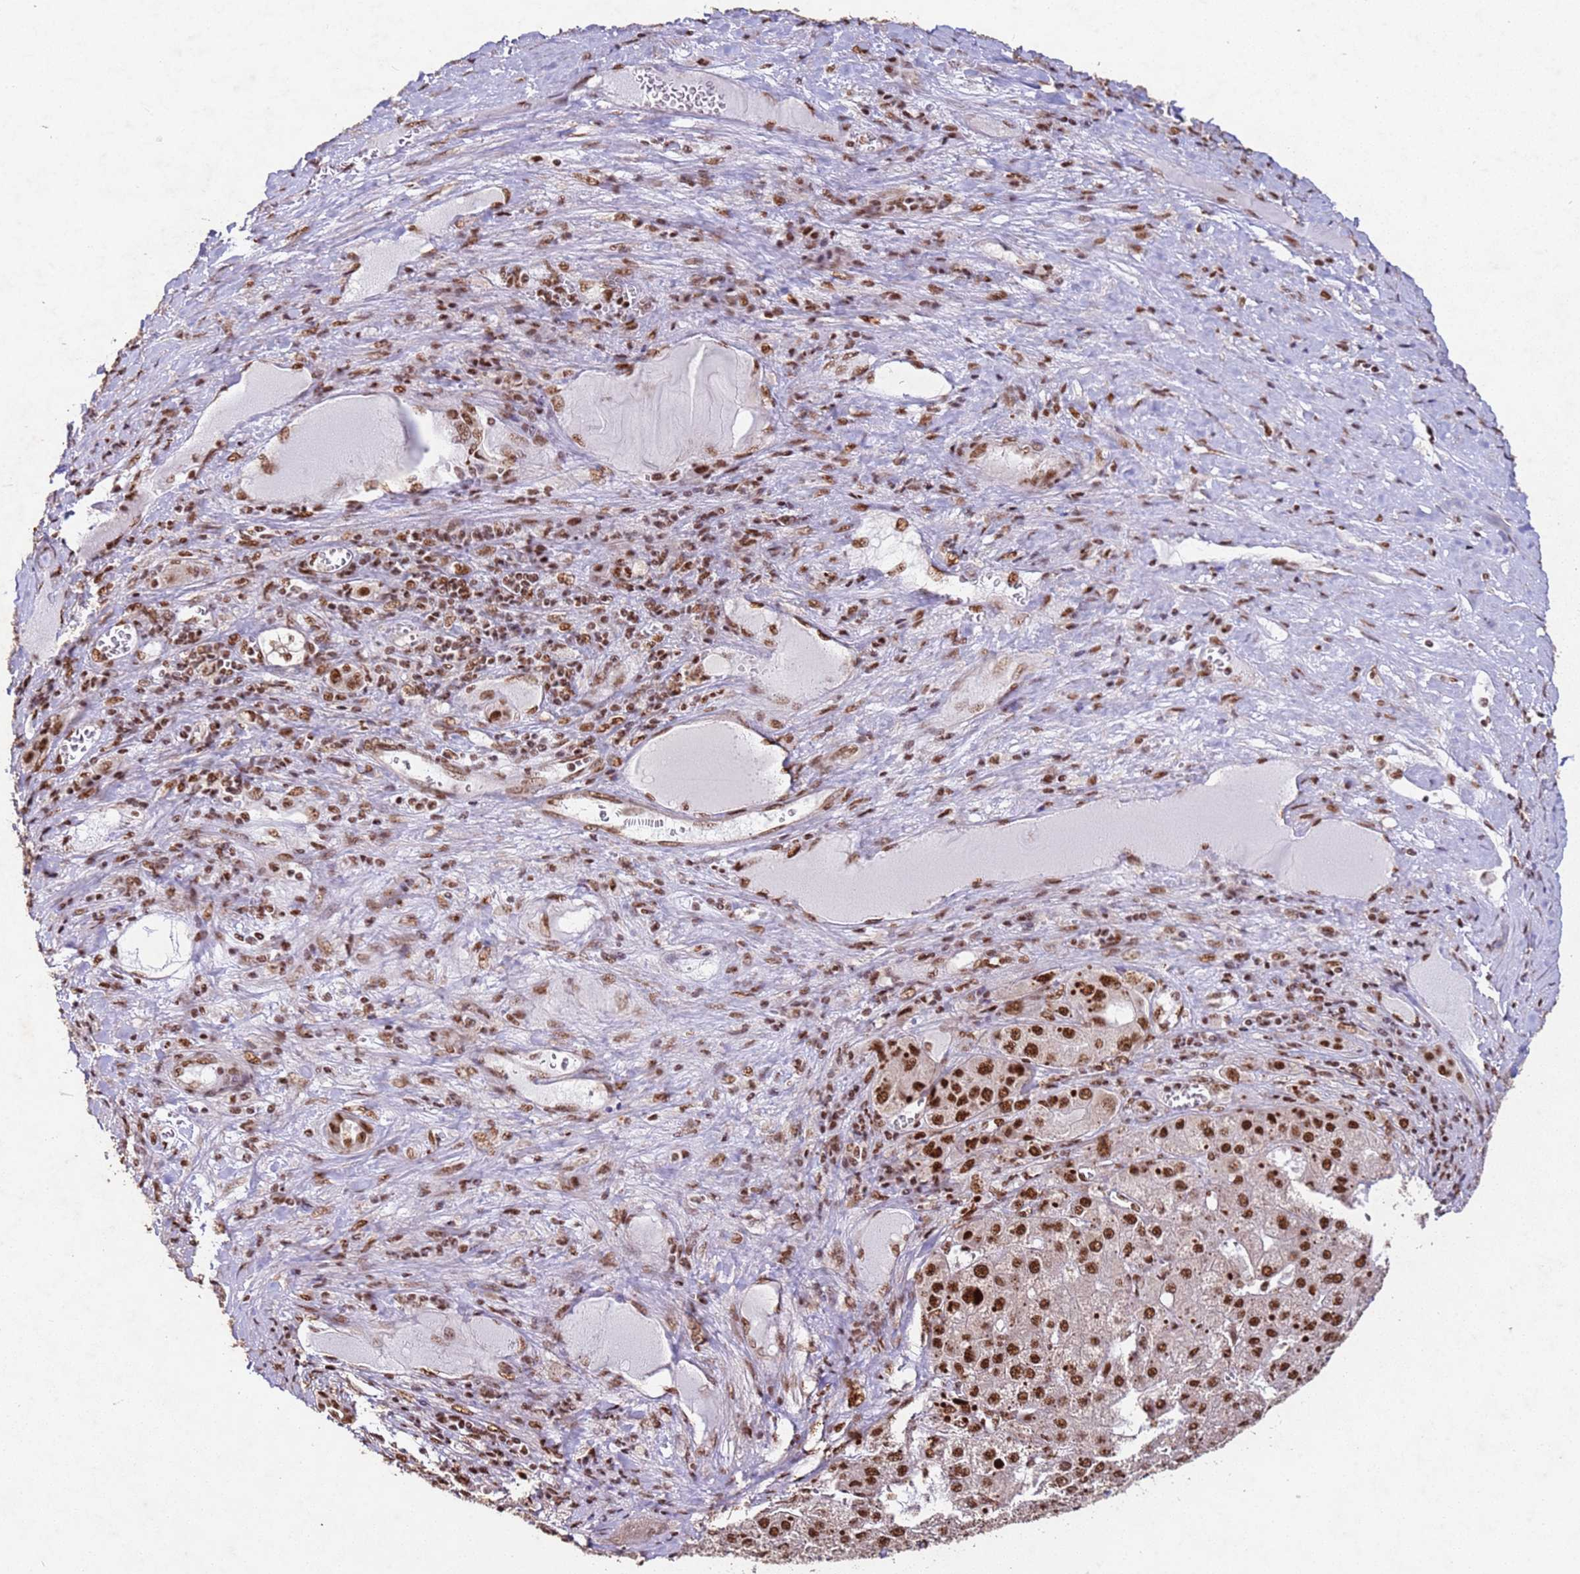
{"staining": {"intensity": "strong", "quantity": ">75%", "location": "nuclear"}, "tissue": "liver cancer", "cell_type": "Tumor cells", "image_type": "cancer", "snomed": [{"axis": "morphology", "description": "Carcinoma, Hepatocellular, NOS"}, {"axis": "topography", "description": "Liver"}], "caption": "Strong nuclear positivity is appreciated in about >75% of tumor cells in hepatocellular carcinoma (liver).", "gene": "ESF1", "patient": {"sex": "female", "age": 73}}